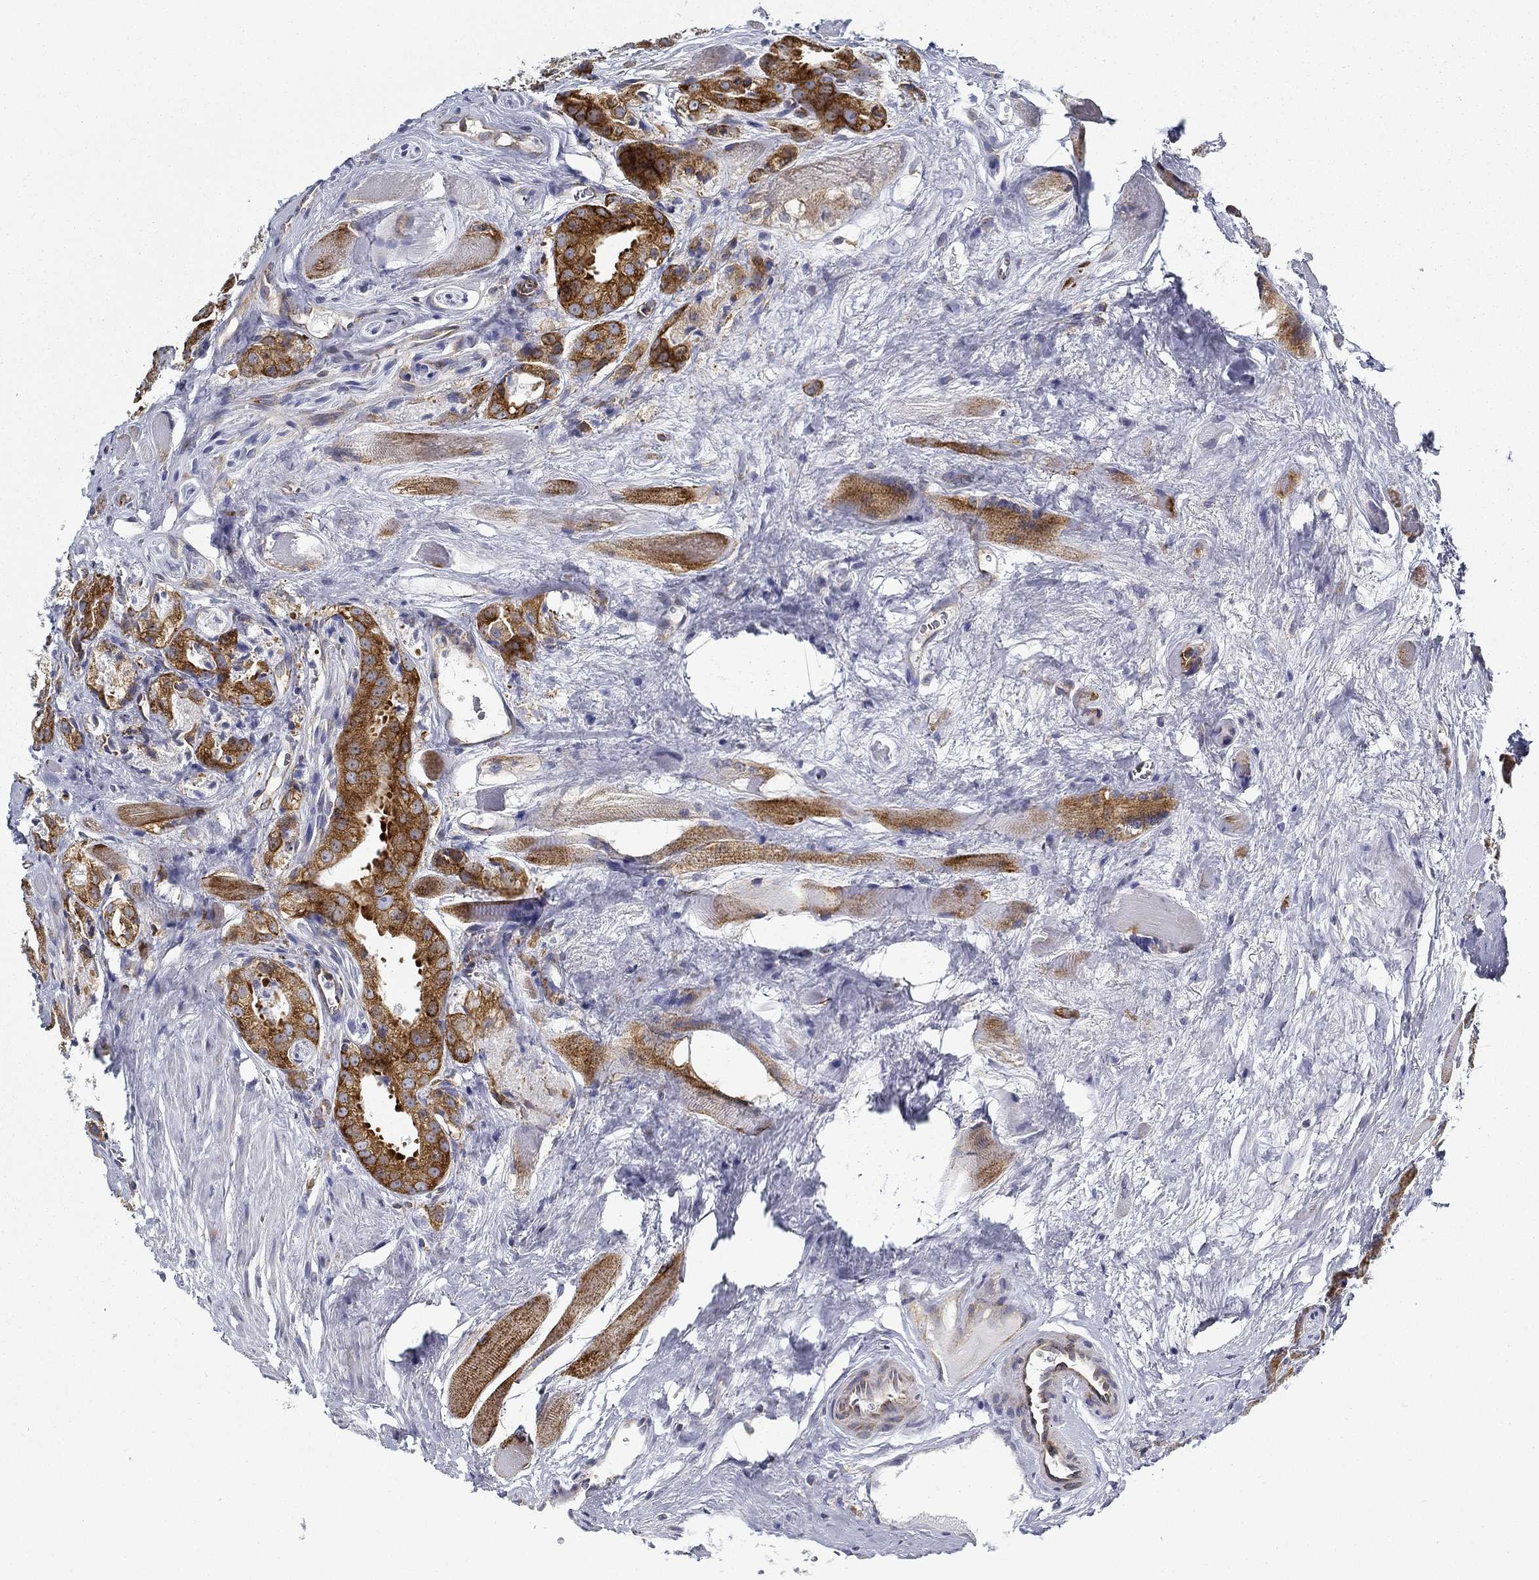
{"staining": {"intensity": "strong", "quantity": "25%-75%", "location": "cytoplasmic/membranous"}, "tissue": "prostate cancer", "cell_type": "Tumor cells", "image_type": "cancer", "snomed": [{"axis": "morphology", "description": "Adenocarcinoma, NOS"}, {"axis": "morphology", "description": "Adenocarcinoma, High grade"}, {"axis": "topography", "description": "Prostate"}], "caption": "Tumor cells show strong cytoplasmic/membranous positivity in about 25%-75% of cells in prostate adenocarcinoma. The protein of interest is shown in brown color, while the nuclei are stained blue.", "gene": "FXR1", "patient": {"sex": "male", "age": 70}}